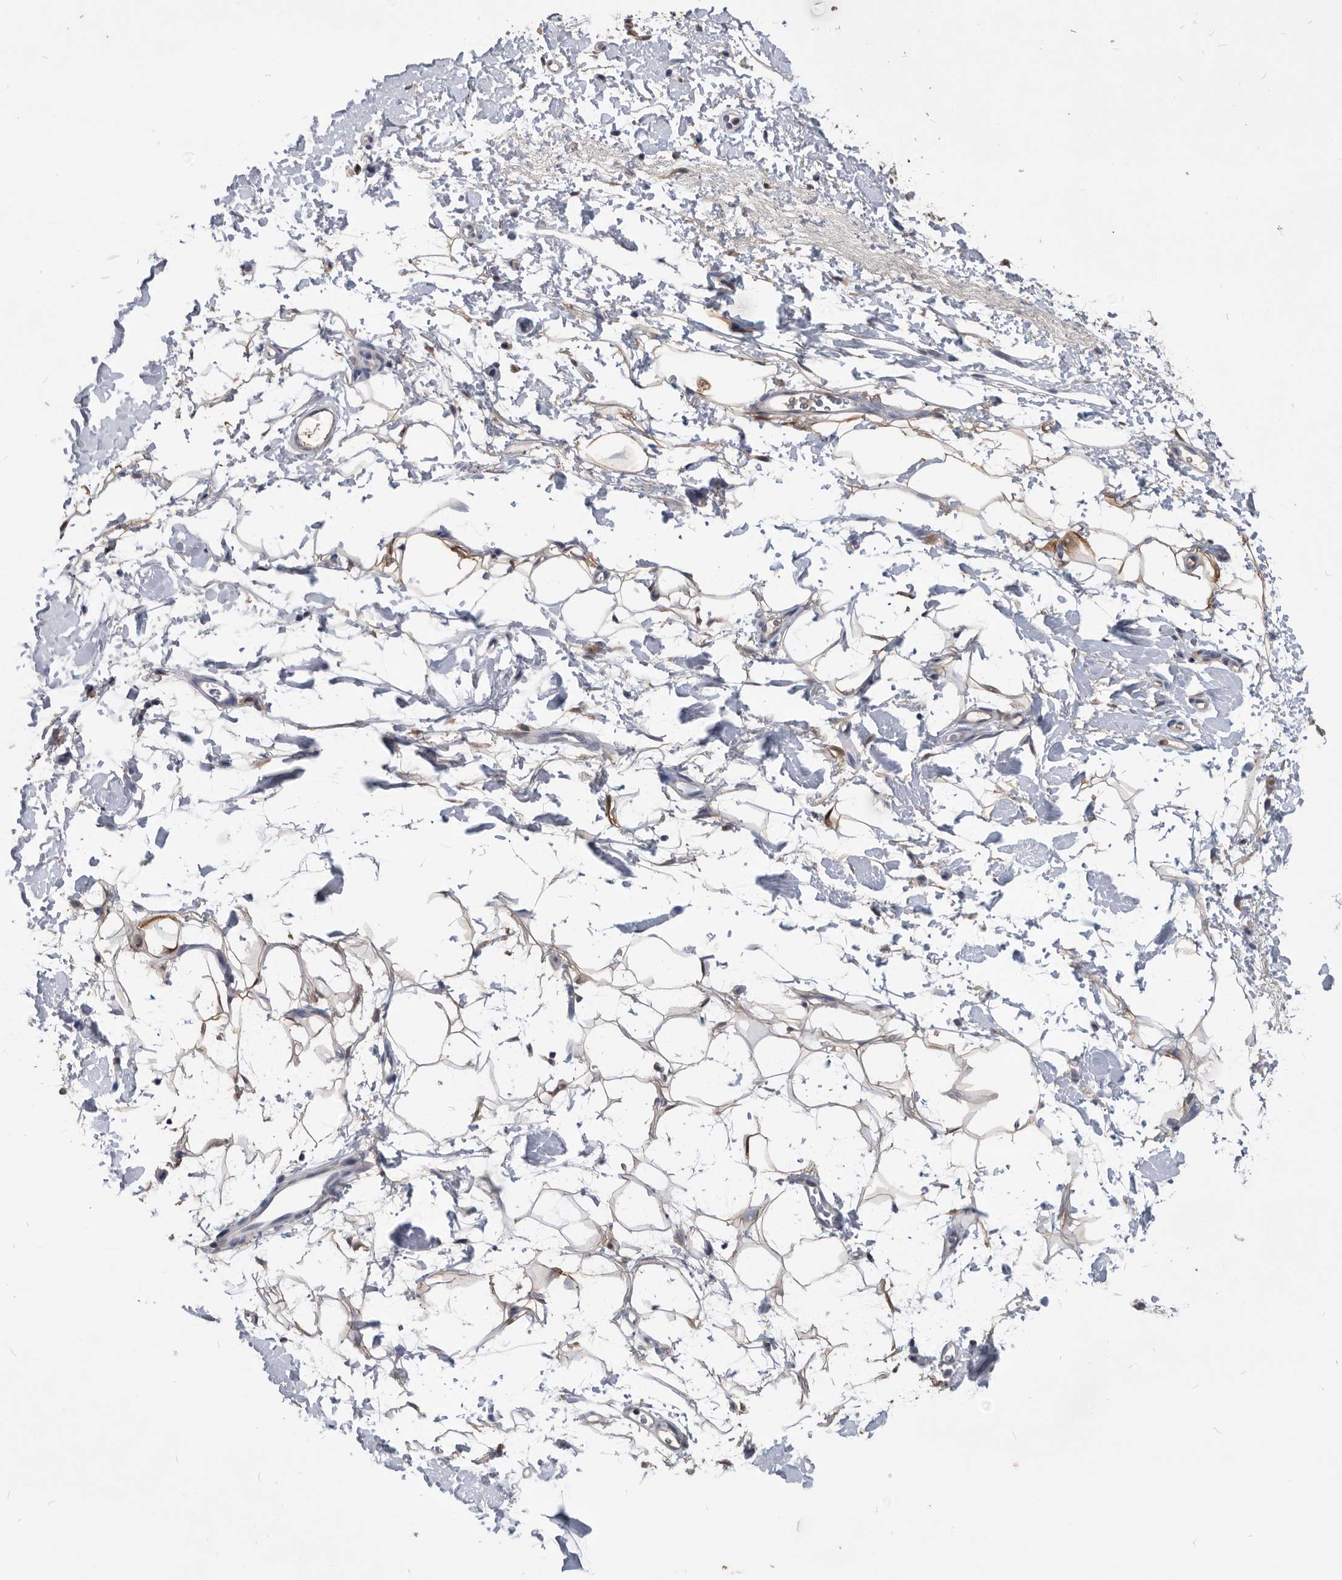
{"staining": {"intensity": "moderate", "quantity": ">75%", "location": "cytoplasmic/membranous"}, "tissue": "adipose tissue", "cell_type": "Adipocytes", "image_type": "normal", "snomed": [{"axis": "morphology", "description": "Normal tissue, NOS"}, {"axis": "morphology", "description": "Adenocarcinoma, NOS"}, {"axis": "topography", "description": "Pancreas"}, {"axis": "topography", "description": "Peripheral nerve tissue"}], "caption": "A photomicrograph showing moderate cytoplasmic/membranous staining in approximately >75% of adipocytes in unremarkable adipose tissue, as visualized by brown immunohistochemical staining.", "gene": "PDXK", "patient": {"sex": "male", "age": 59}}